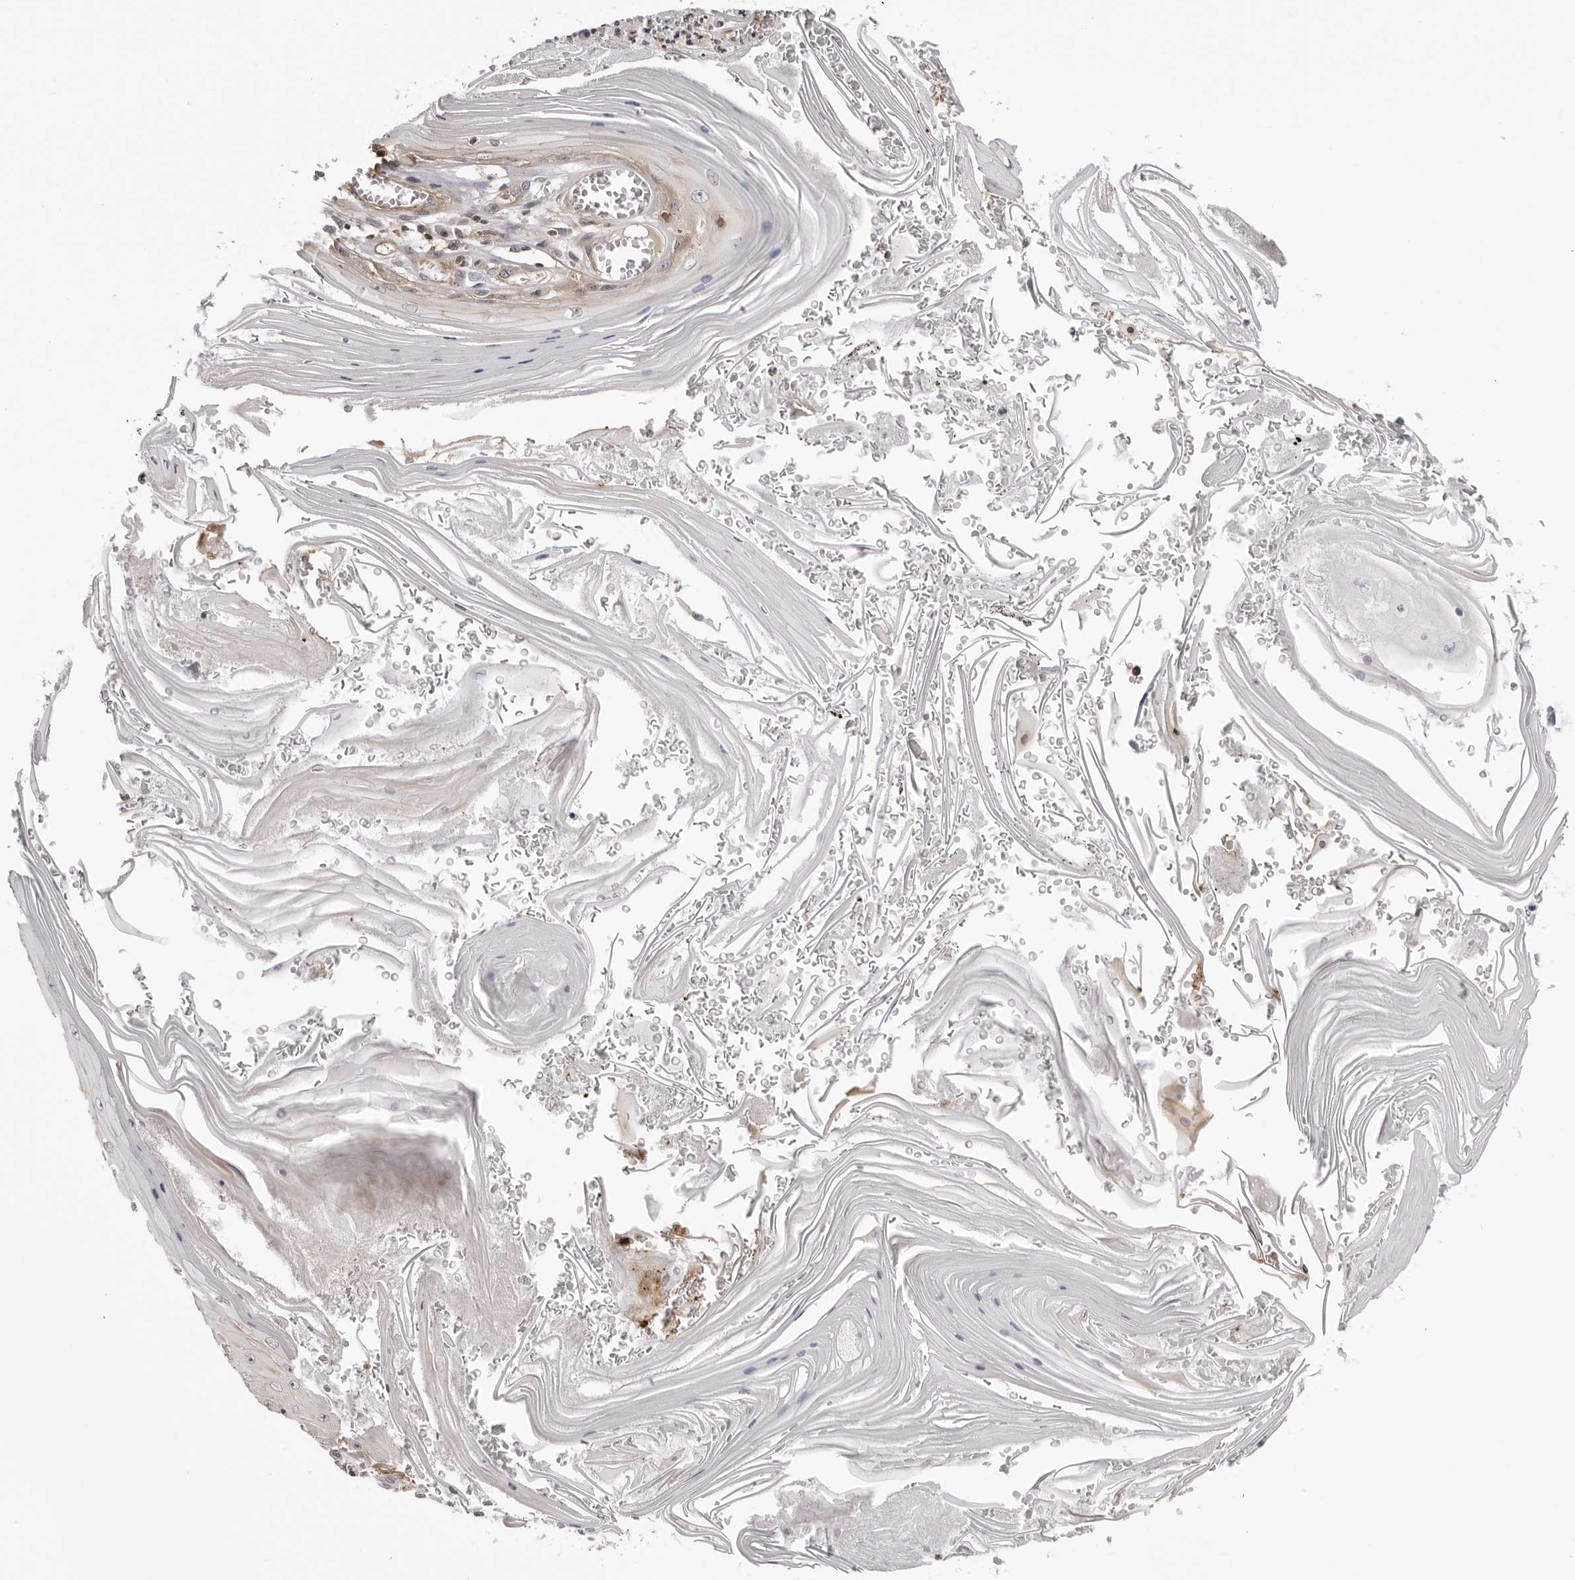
{"staining": {"intensity": "weak", "quantity": "25%-75%", "location": "cytoplasmic/membranous"}, "tissue": "skin cancer", "cell_type": "Tumor cells", "image_type": "cancer", "snomed": [{"axis": "morphology", "description": "Squamous cell carcinoma, NOS"}, {"axis": "topography", "description": "Skin"}], "caption": "Tumor cells show low levels of weak cytoplasmic/membranous staining in about 25%-75% of cells in squamous cell carcinoma (skin).", "gene": "UNK", "patient": {"sex": "female", "age": 73}}